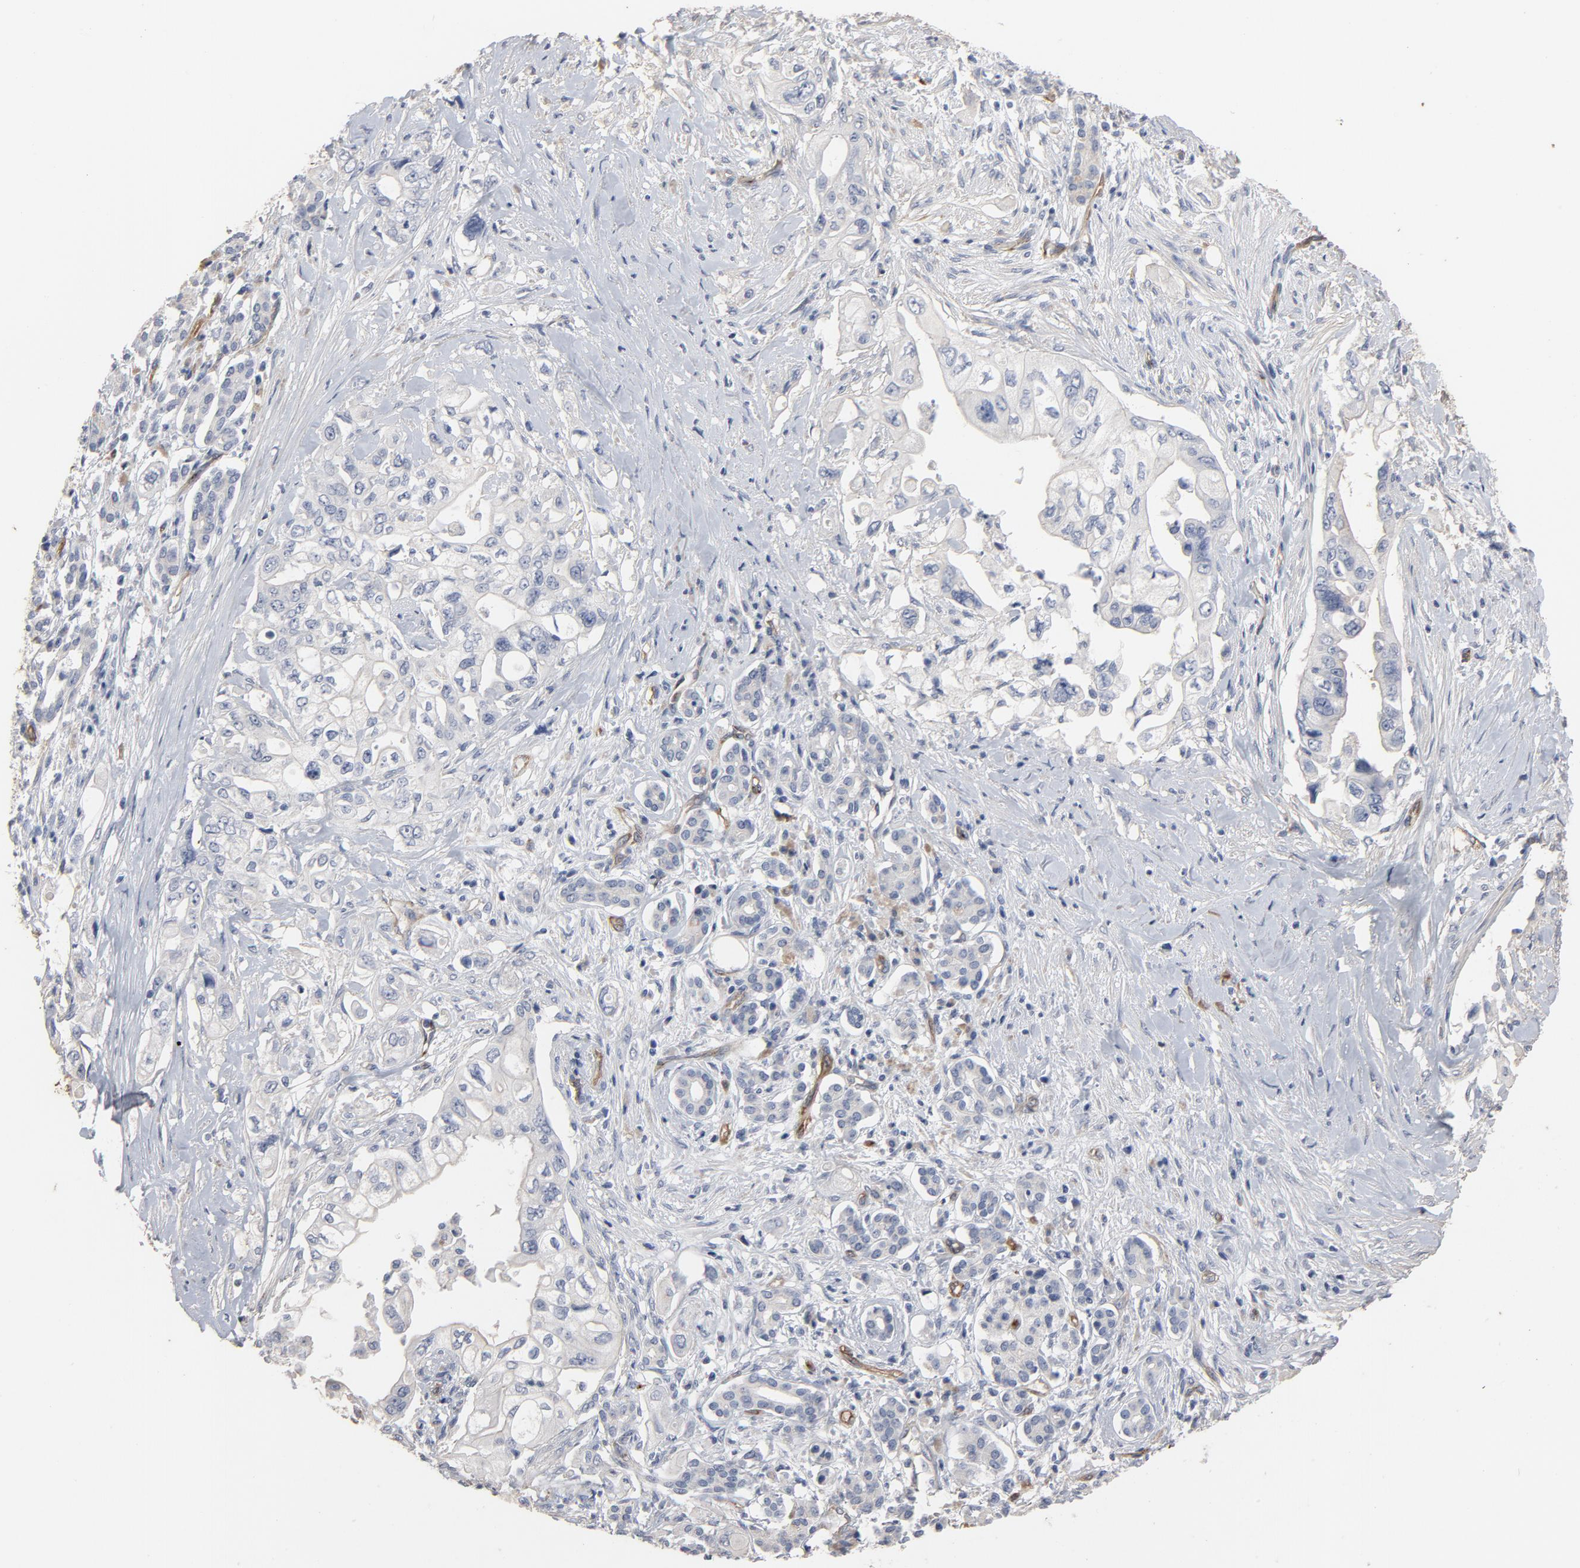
{"staining": {"intensity": "negative", "quantity": "none", "location": "none"}, "tissue": "pancreatic cancer", "cell_type": "Tumor cells", "image_type": "cancer", "snomed": [{"axis": "morphology", "description": "Normal tissue, NOS"}, {"axis": "topography", "description": "Pancreas"}], "caption": "DAB (3,3'-diaminobenzidine) immunohistochemical staining of pancreatic cancer exhibits no significant positivity in tumor cells.", "gene": "KDR", "patient": {"sex": "male", "age": 42}}